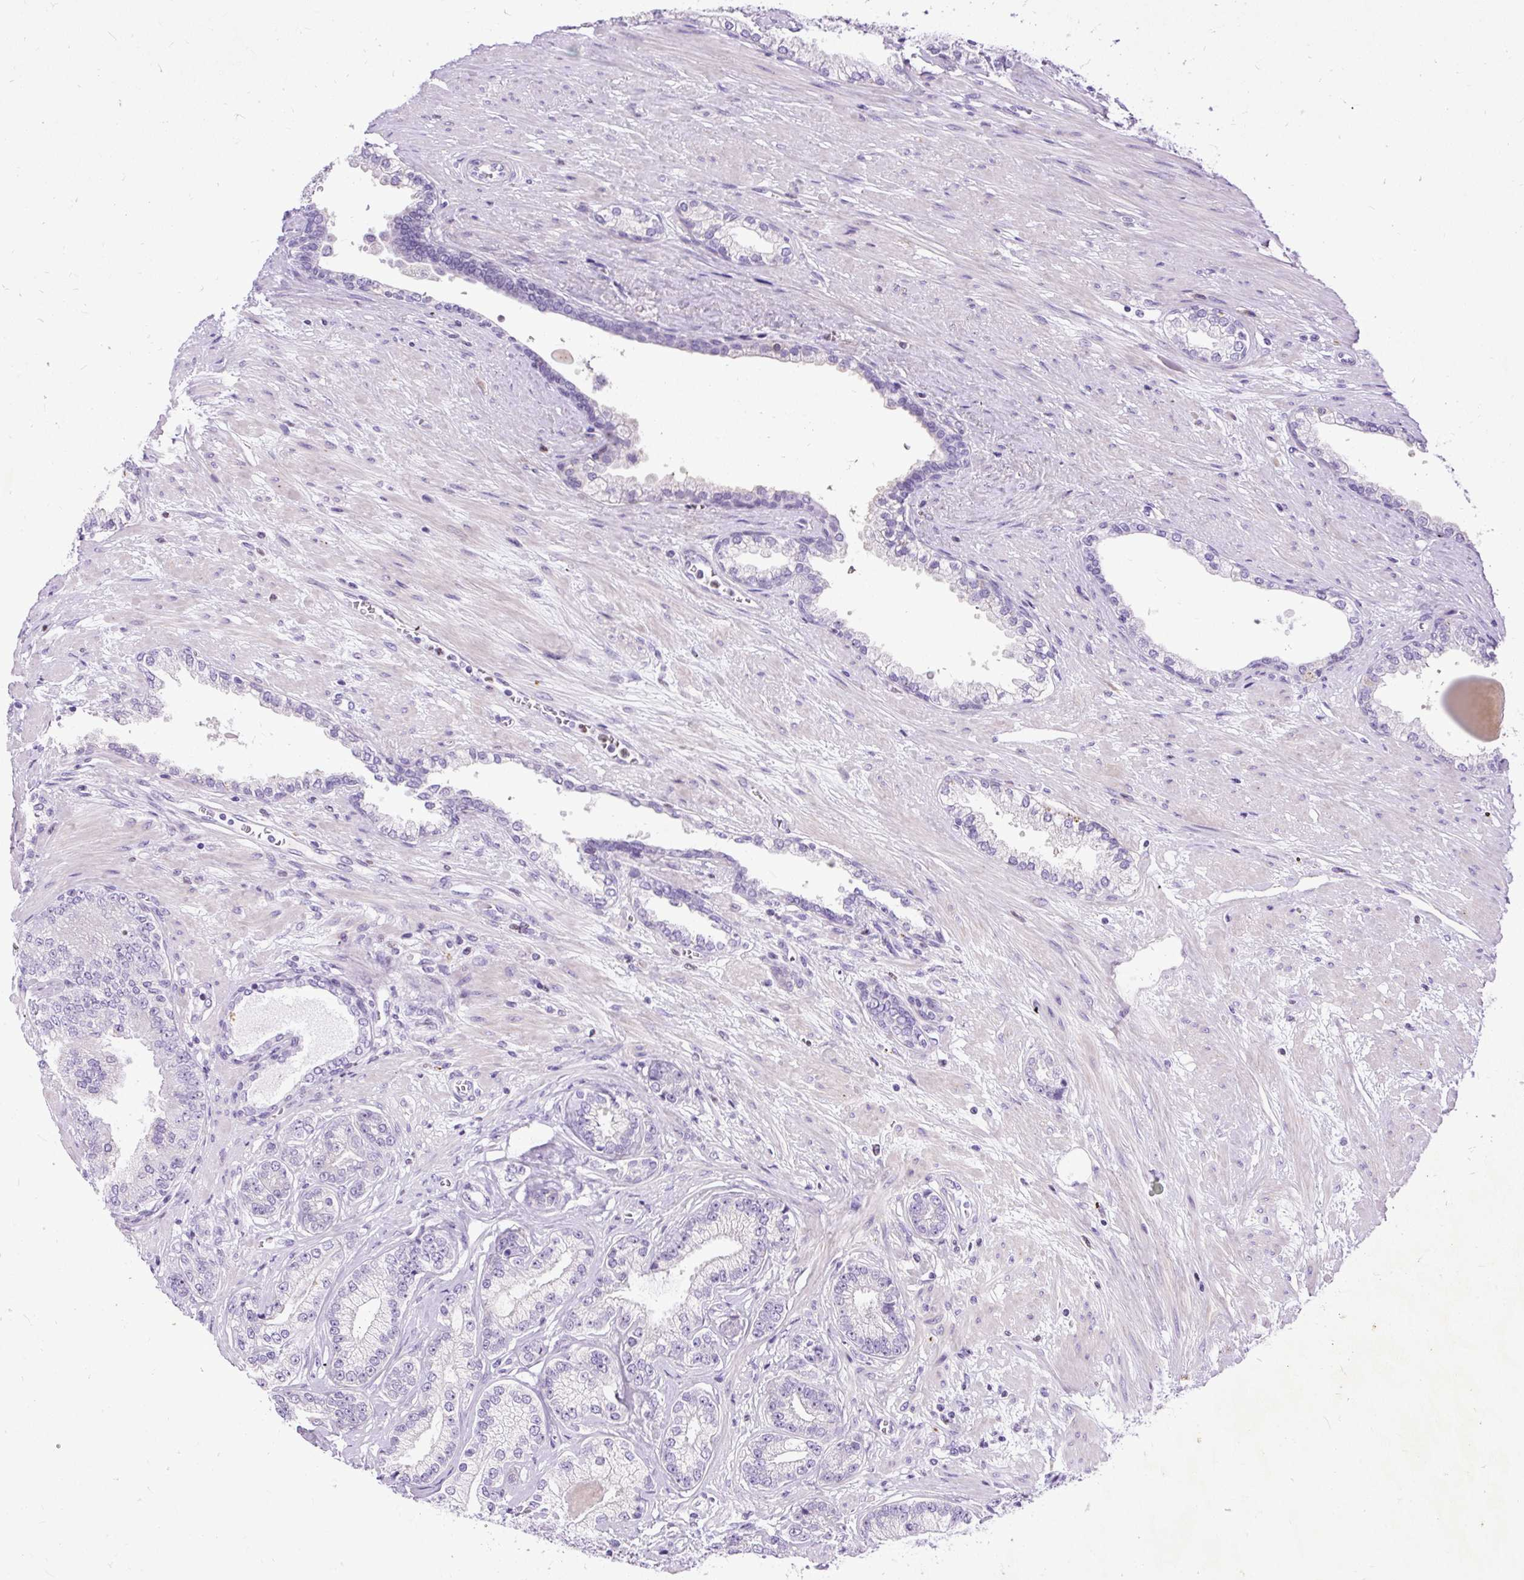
{"staining": {"intensity": "negative", "quantity": "none", "location": "none"}, "tissue": "prostate cancer", "cell_type": "Tumor cells", "image_type": "cancer", "snomed": [{"axis": "morphology", "description": "Adenocarcinoma, Low grade"}, {"axis": "topography", "description": "Prostate"}], "caption": "DAB (3,3'-diaminobenzidine) immunohistochemical staining of prostate cancer (low-grade adenocarcinoma) shows no significant staining in tumor cells. Nuclei are stained in blue.", "gene": "SPC24", "patient": {"sex": "male", "age": 61}}